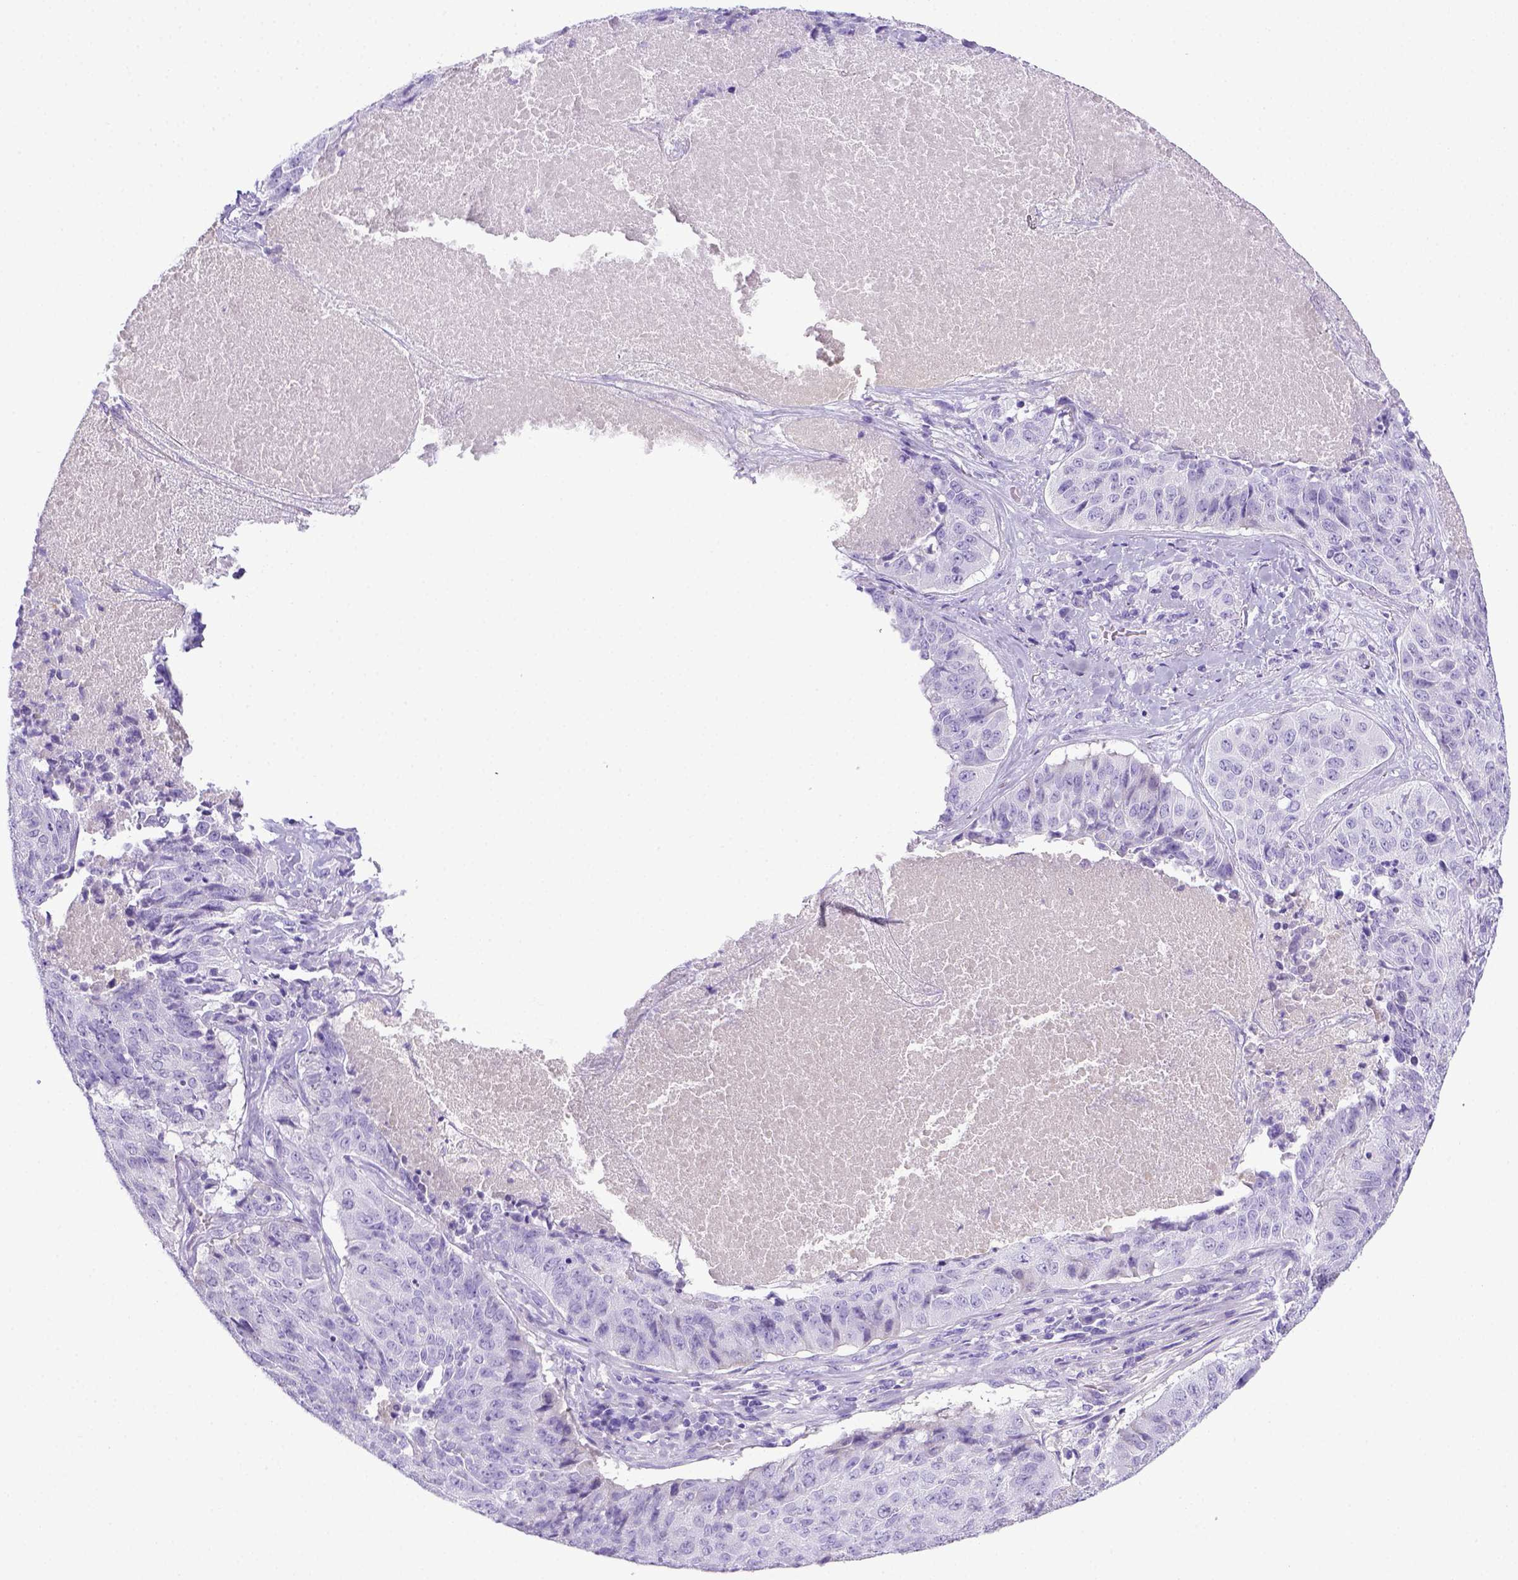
{"staining": {"intensity": "negative", "quantity": "none", "location": "none"}, "tissue": "lung cancer", "cell_type": "Tumor cells", "image_type": "cancer", "snomed": [{"axis": "morphology", "description": "Normal tissue, NOS"}, {"axis": "morphology", "description": "Squamous cell carcinoma, NOS"}, {"axis": "topography", "description": "Bronchus"}, {"axis": "topography", "description": "Lung"}], "caption": "This is an immunohistochemistry (IHC) image of lung squamous cell carcinoma. There is no positivity in tumor cells.", "gene": "ITIH4", "patient": {"sex": "male", "age": 64}}